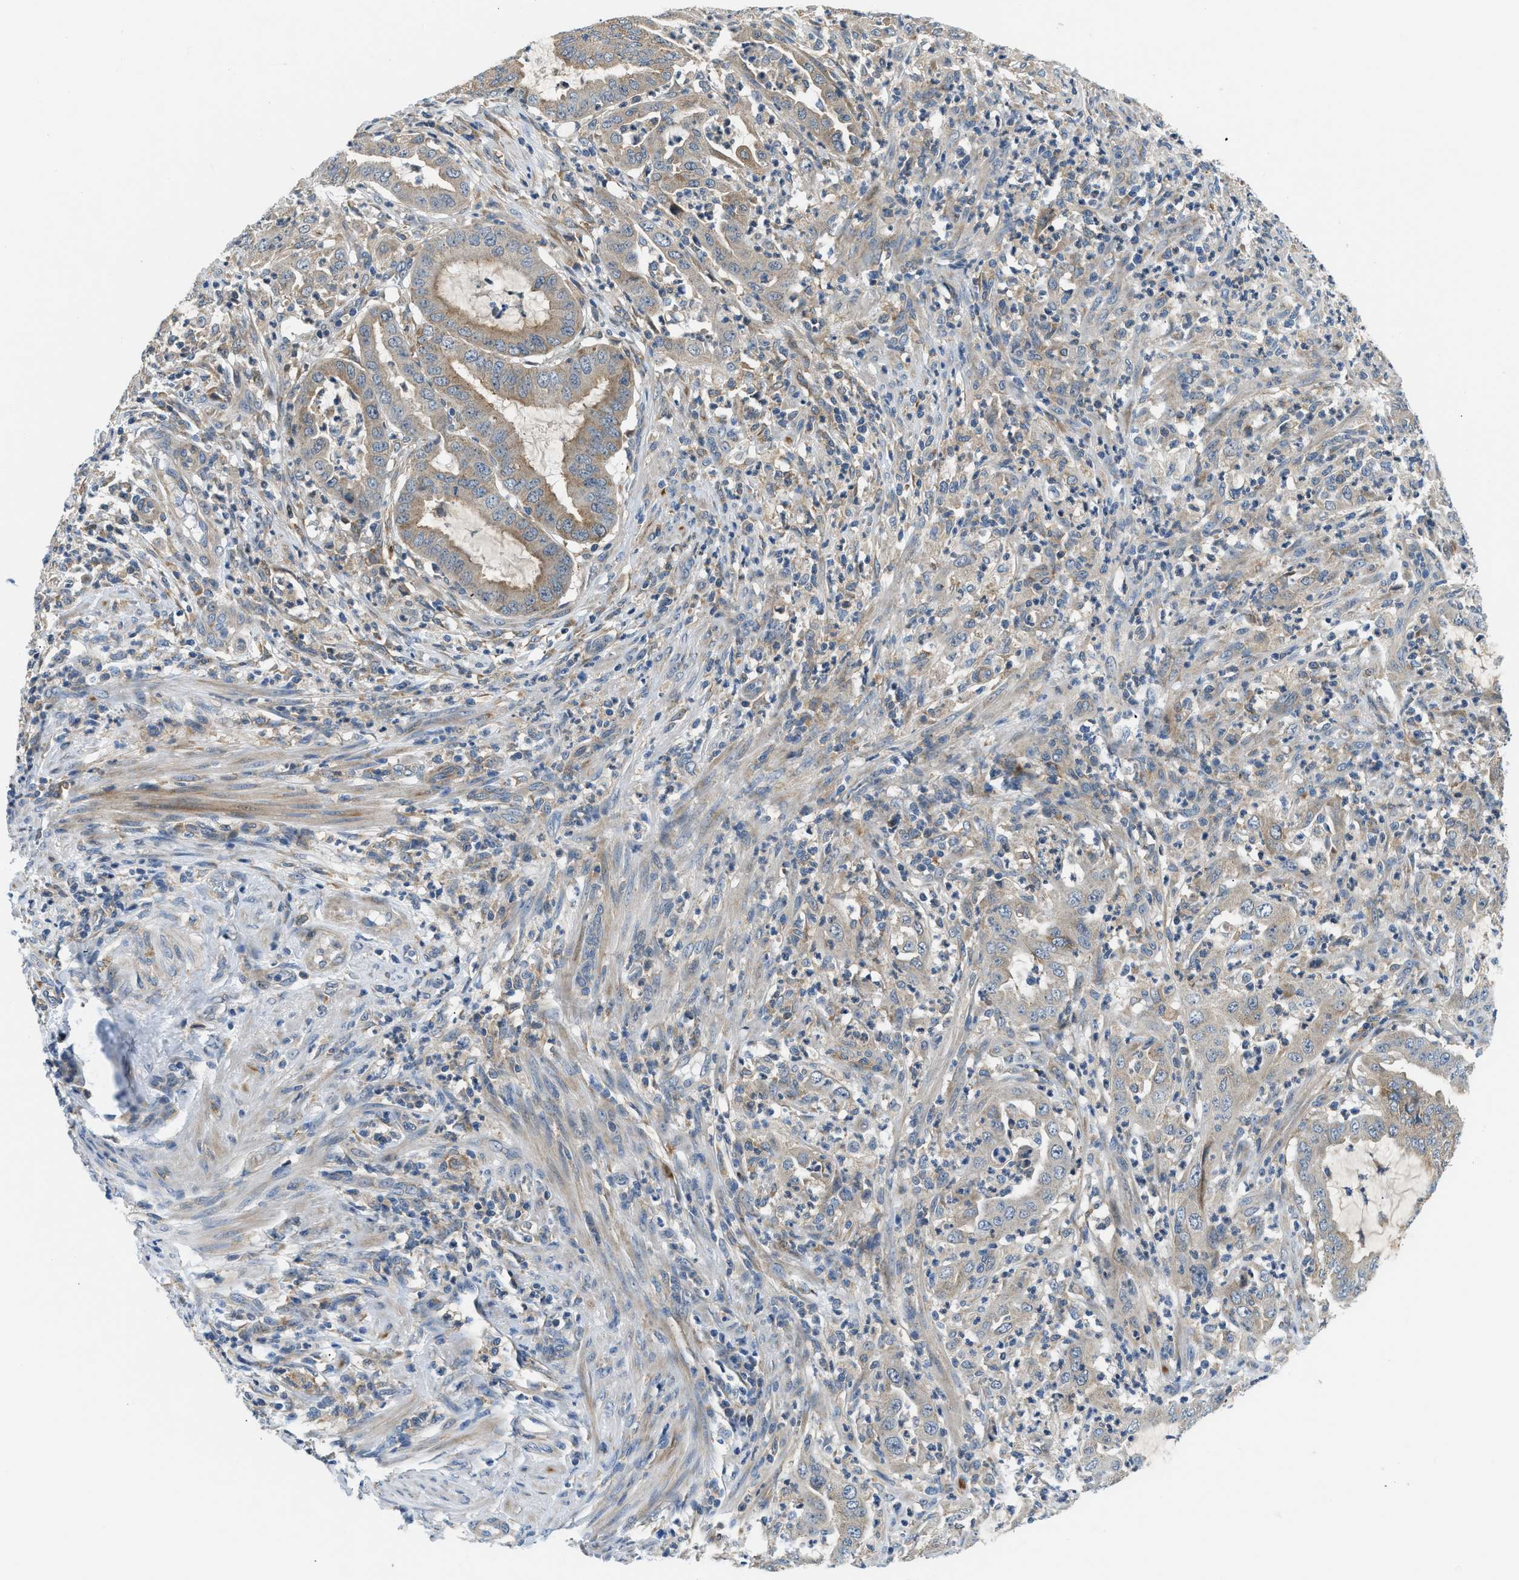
{"staining": {"intensity": "moderate", "quantity": ">75%", "location": "cytoplasmic/membranous"}, "tissue": "endometrial cancer", "cell_type": "Tumor cells", "image_type": "cancer", "snomed": [{"axis": "morphology", "description": "Adenocarcinoma, NOS"}, {"axis": "topography", "description": "Endometrium"}], "caption": "An image of human endometrial cancer (adenocarcinoma) stained for a protein reveals moderate cytoplasmic/membranous brown staining in tumor cells.", "gene": "LPIN2", "patient": {"sex": "female", "age": 70}}